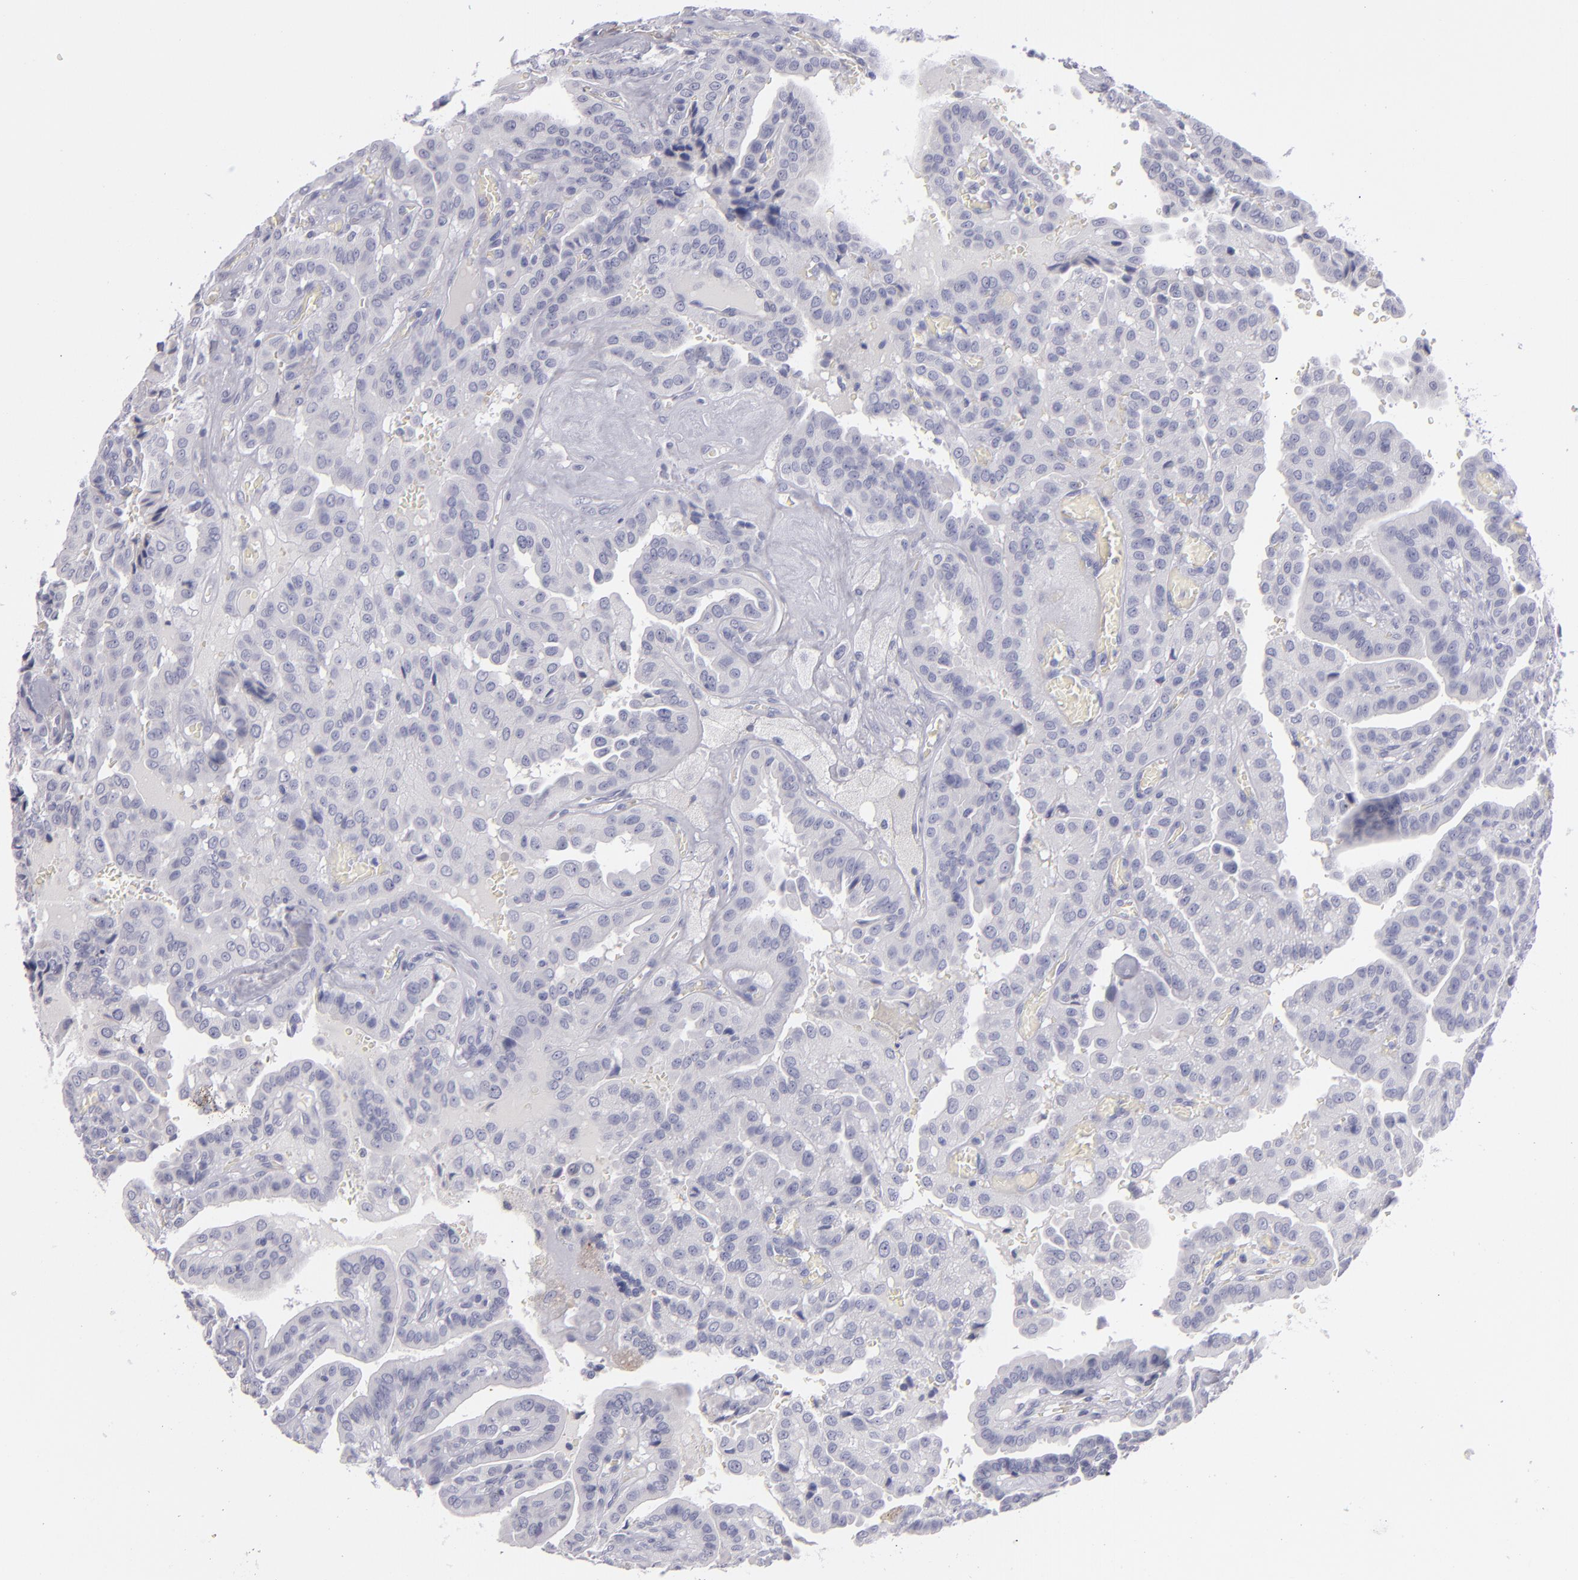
{"staining": {"intensity": "negative", "quantity": "none", "location": "none"}, "tissue": "thyroid cancer", "cell_type": "Tumor cells", "image_type": "cancer", "snomed": [{"axis": "morphology", "description": "Papillary adenocarcinoma, NOS"}, {"axis": "topography", "description": "Thyroid gland"}], "caption": "Immunohistochemical staining of human papillary adenocarcinoma (thyroid) shows no significant staining in tumor cells.", "gene": "MYH11", "patient": {"sex": "male", "age": 87}}